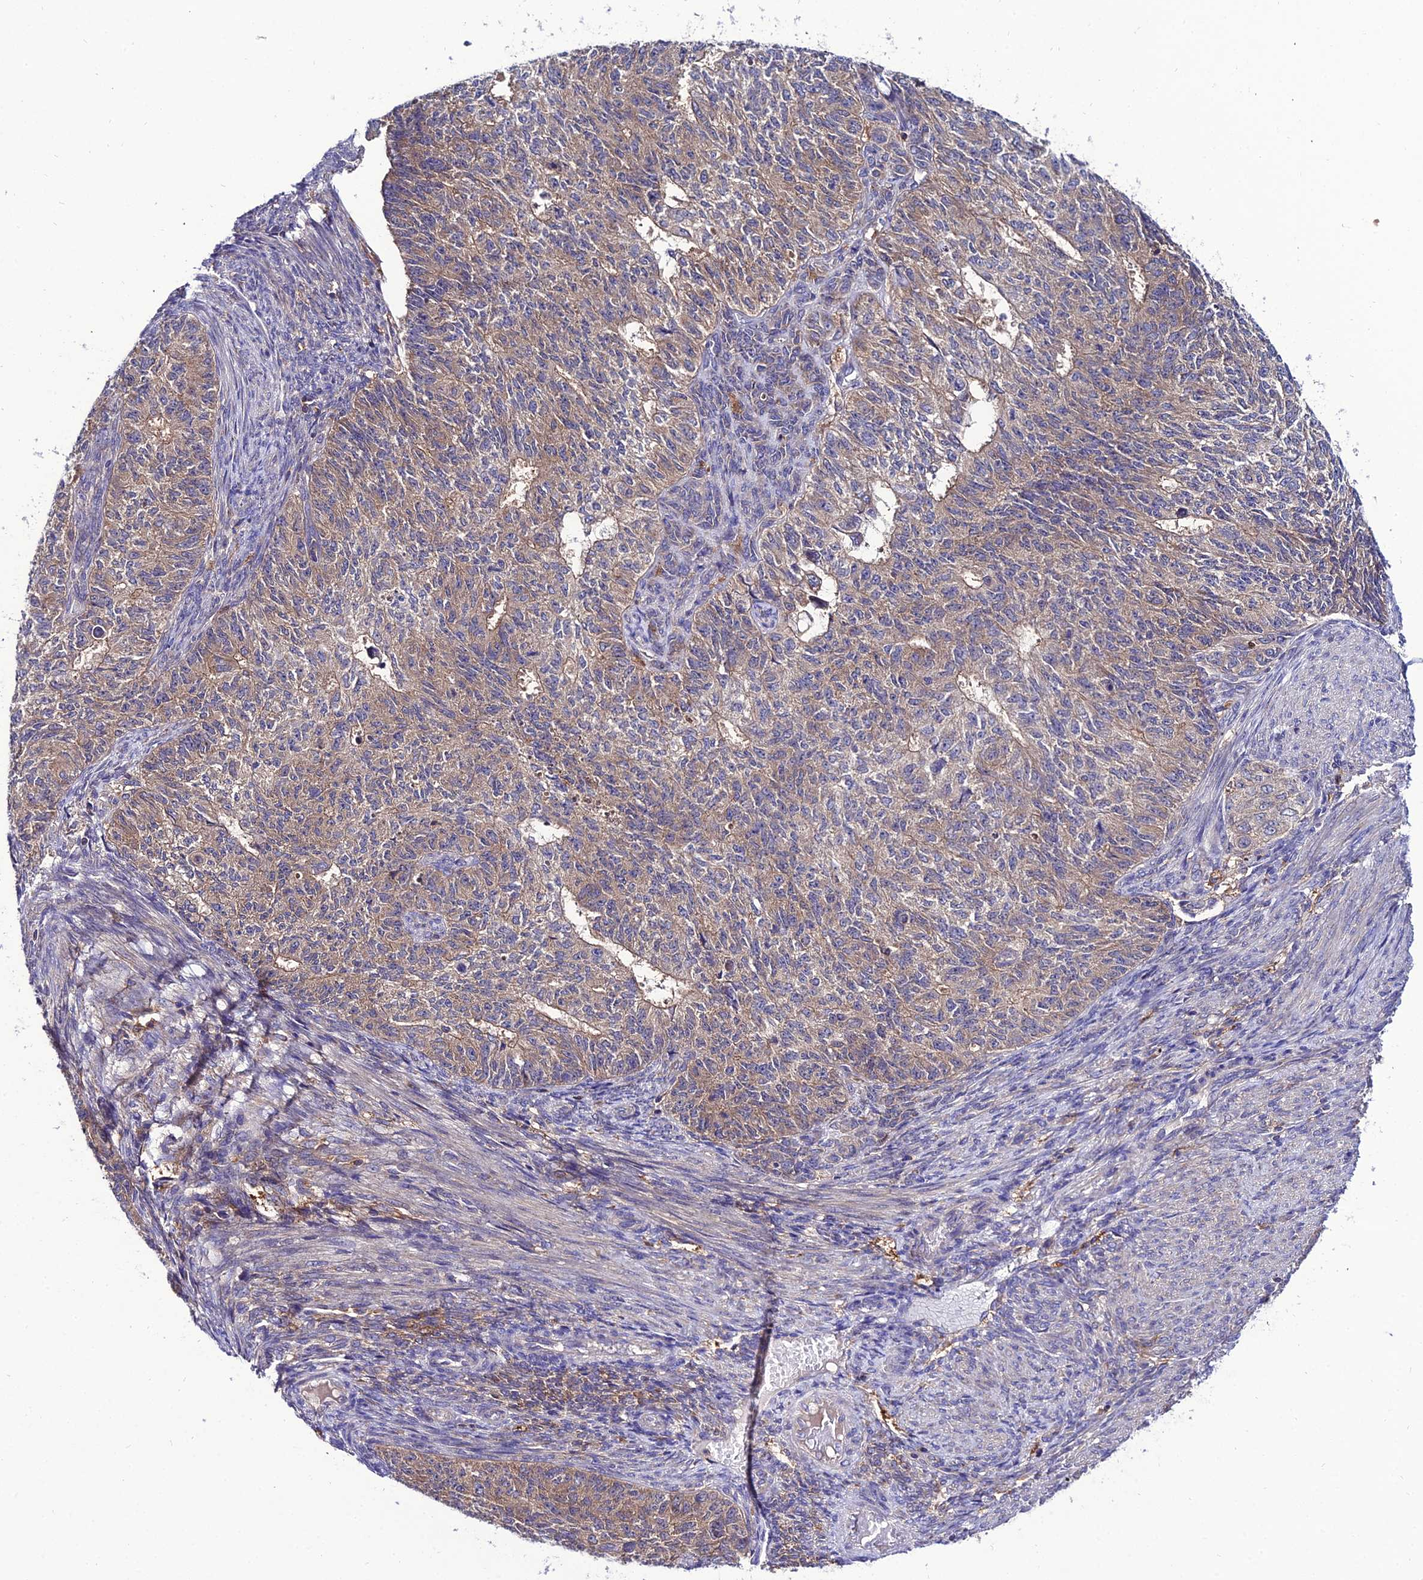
{"staining": {"intensity": "weak", "quantity": ">75%", "location": "cytoplasmic/membranous"}, "tissue": "endometrial cancer", "cell_type": "Tumor cells", "image_type": "cancer", "snomed": [{"axis": "morphology", "description": "Adenocarcinoma, NOS"}, {"axis": "topography", "description": "Endometrium"}], "caption": "A high-resolution photomicrograph shows immunohistochemistry staining of adenocarcinoma (endometrial), which demonstrates weak cytoplasmic/membranous positivity in about >75% of tumor cells.", "gene": "C2orf69", "patient": {"sex": "female", "age": 32}}